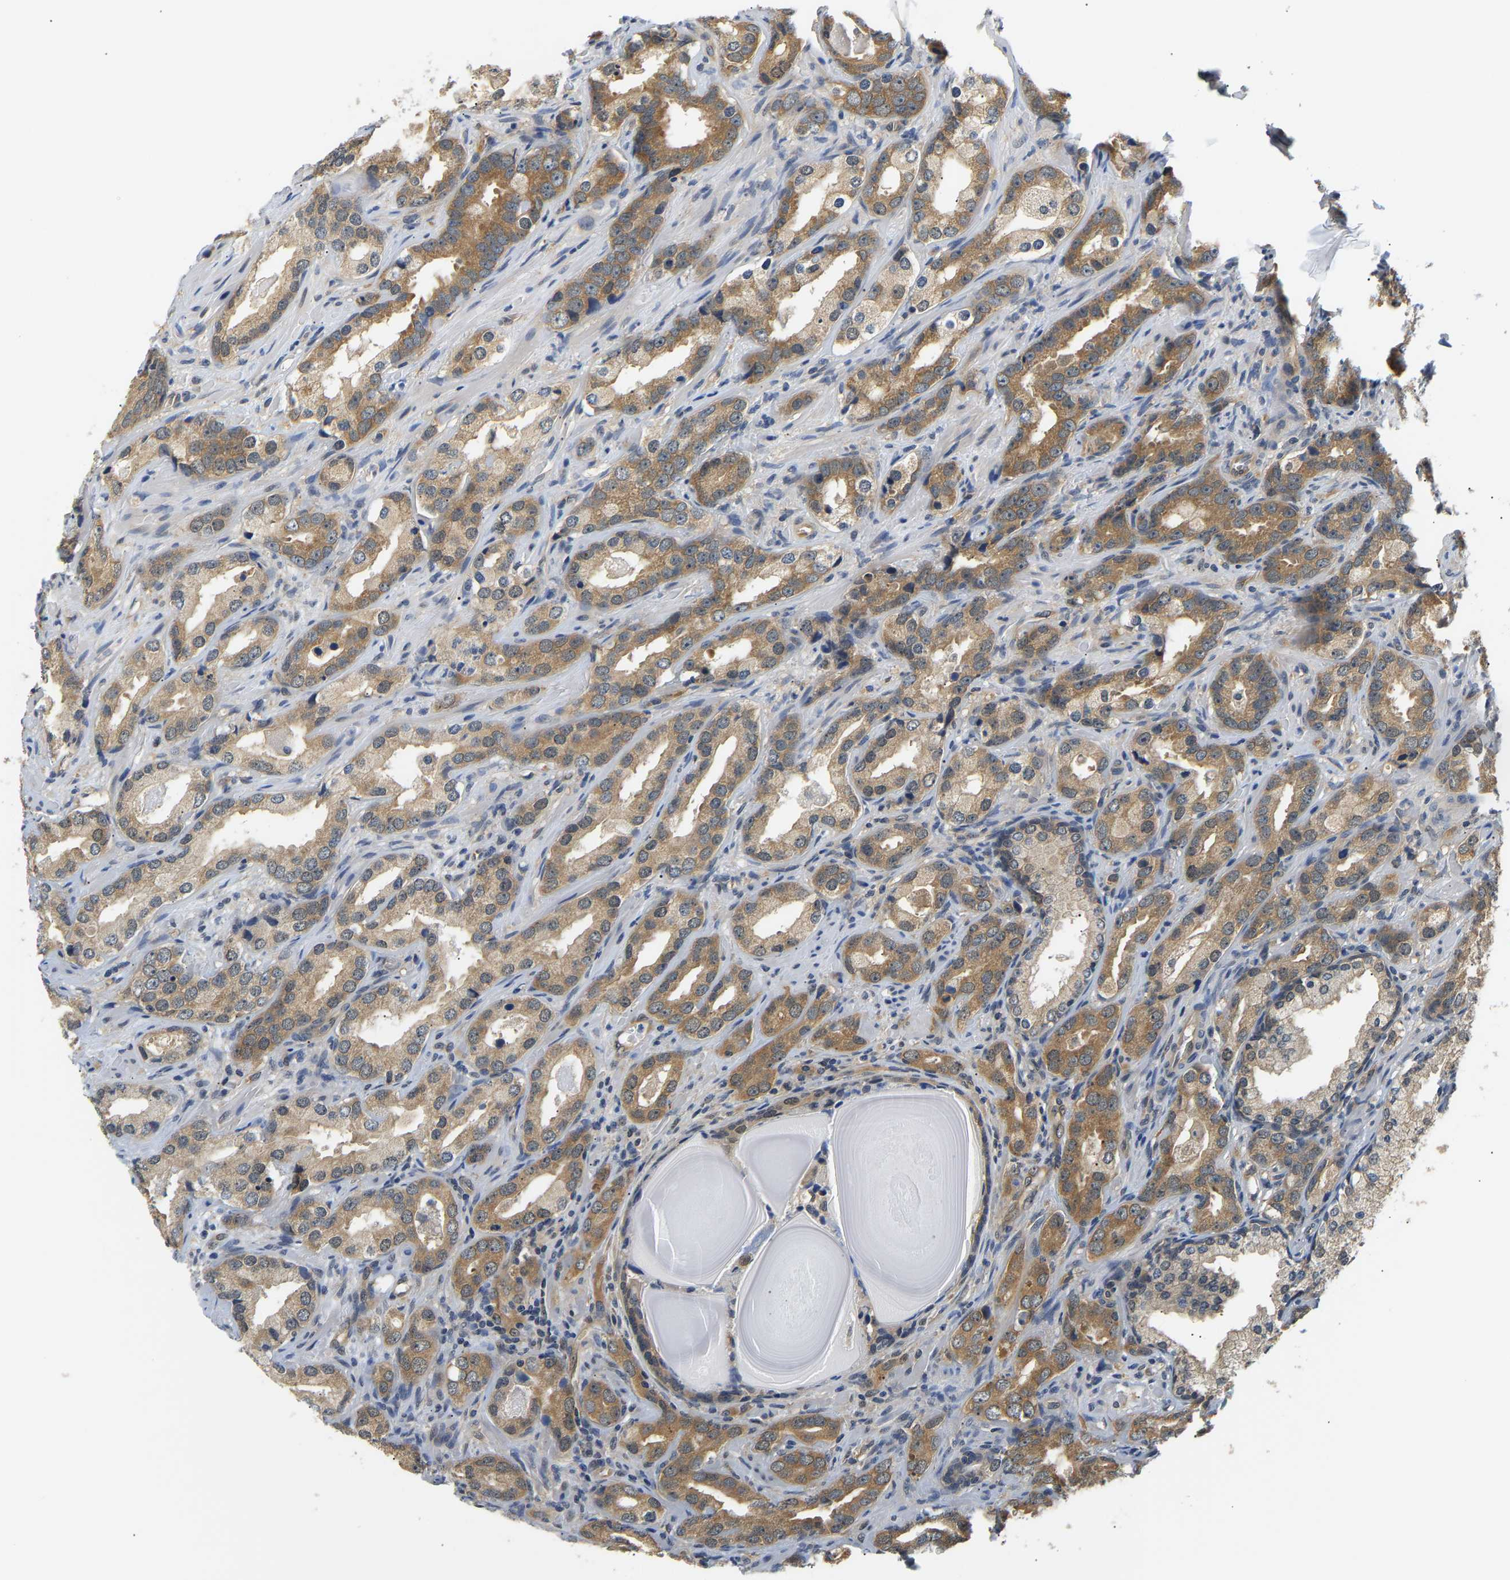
{"staining": {"intensity": "moderate", "quantity": ">75%", "location": "cytoplasmic/membranous"}, "tissue": "prostate cancer", "cell_type": "Tumor cells", "image_type": "cancer", "snomed": [{"axis": "morphology", "description": "Adenocarcinoma, High grade"}, {"axis": "topography", "description": "Prostate"}], "caption": "Prostate cancer stained for a protein exhibits moderate cytoplasmic/membranous positivity in tumor cells.", "gene": "ARHGEF12", "patient": {"sex": "male", "age": 63}}